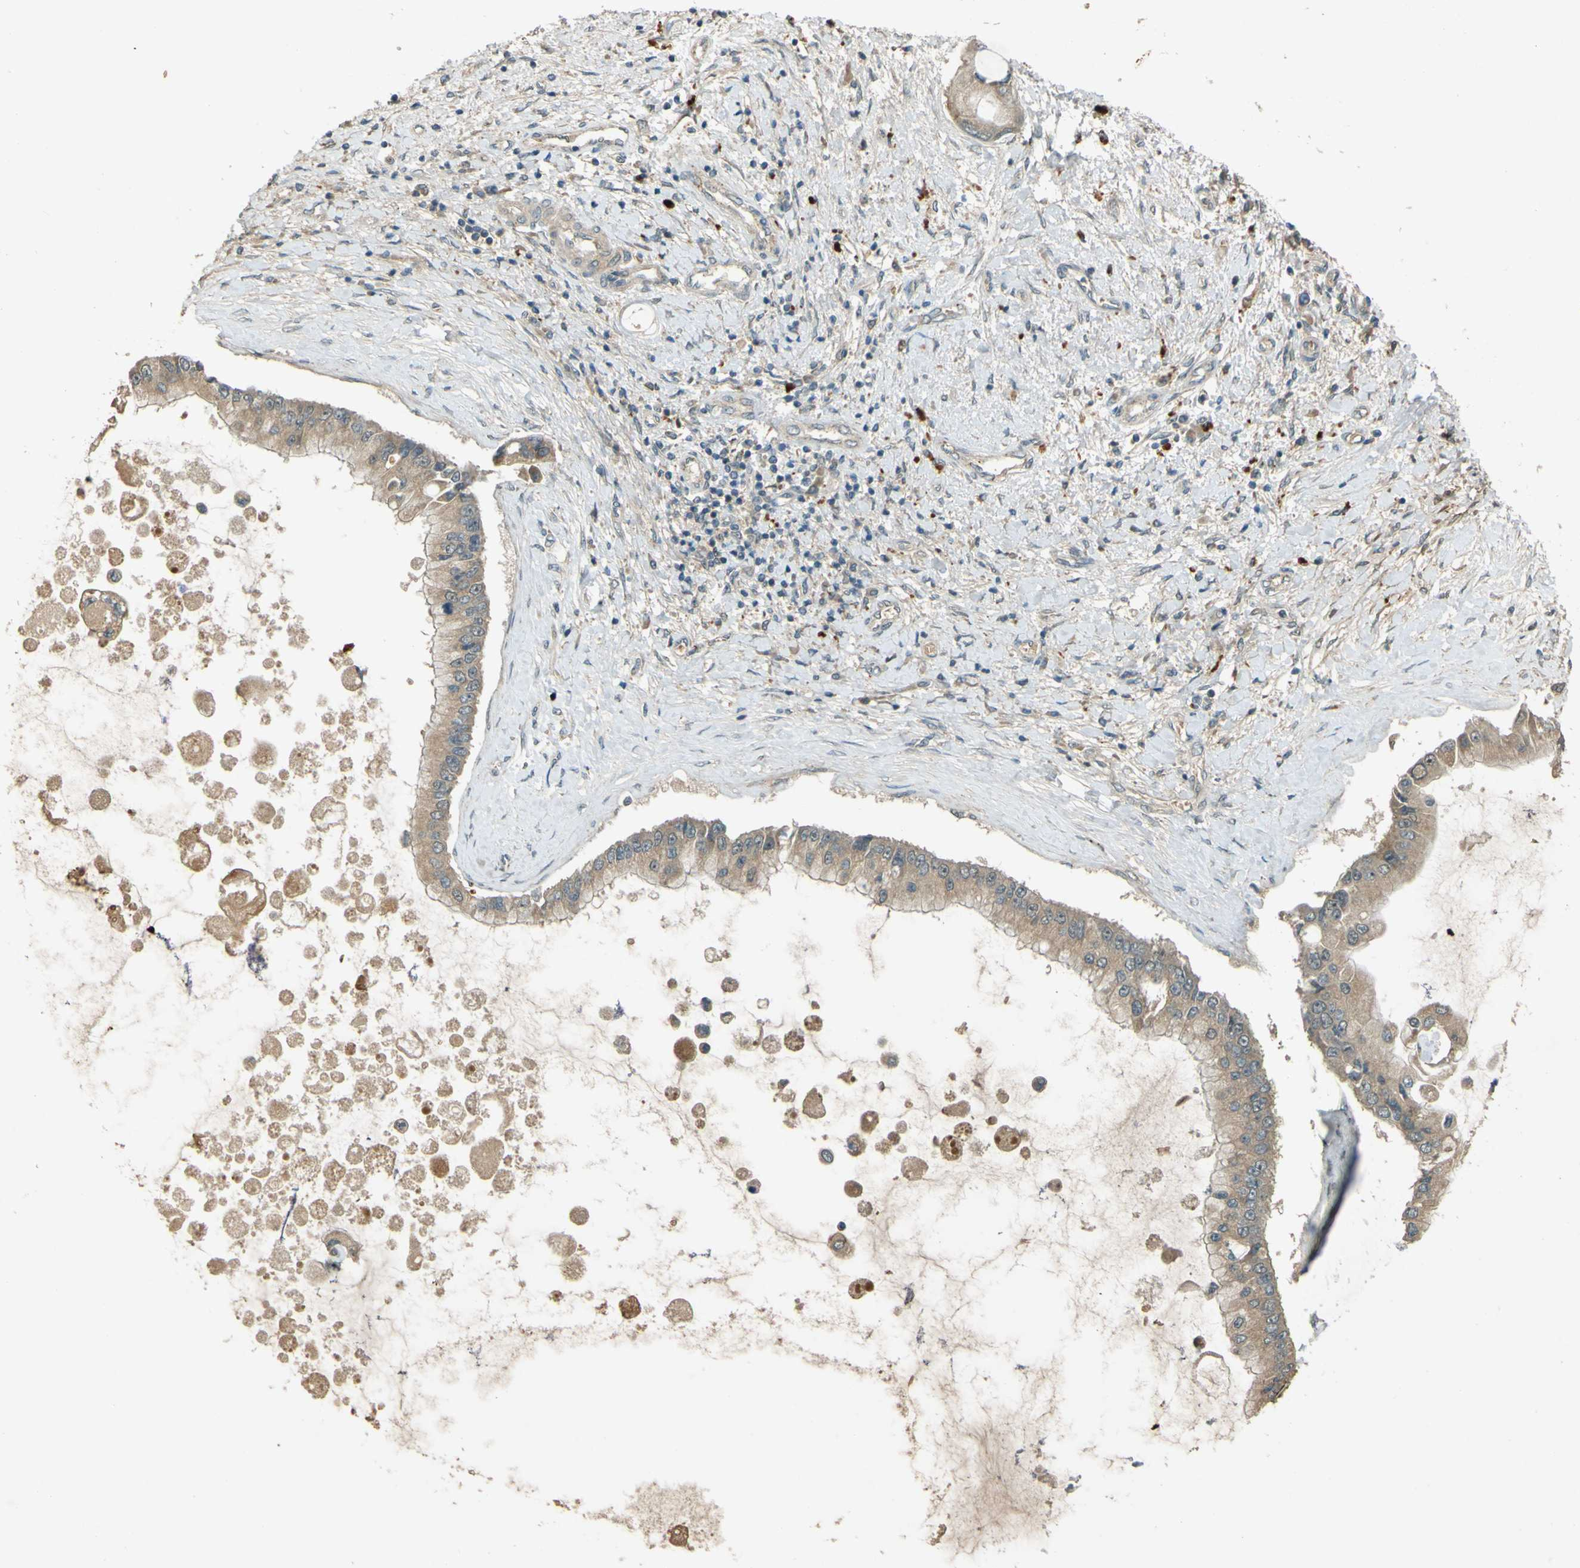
{"staining": {"intensity": "weak", "quantity": ">75%", "location": "cytoplasmic/membranous"}, "tissue": "liver cancer", "cell_type": "Tumor cells", "image_type": "cancer", "snomed": [{"axis": "morphology", "description": "Cholangiocarcinoma"}, {"axis": "topography", "description": "Liver"}], "caption": "A histopathology image showing weak cytoplasmic/membranous expression in about >75% of tumor cells in liver cancer (cholangiocarcinoma), as visualized by brown immunohistochemical staining.", "gene": "MPDZ", "patient": {"sex": "male", "age": 50}}